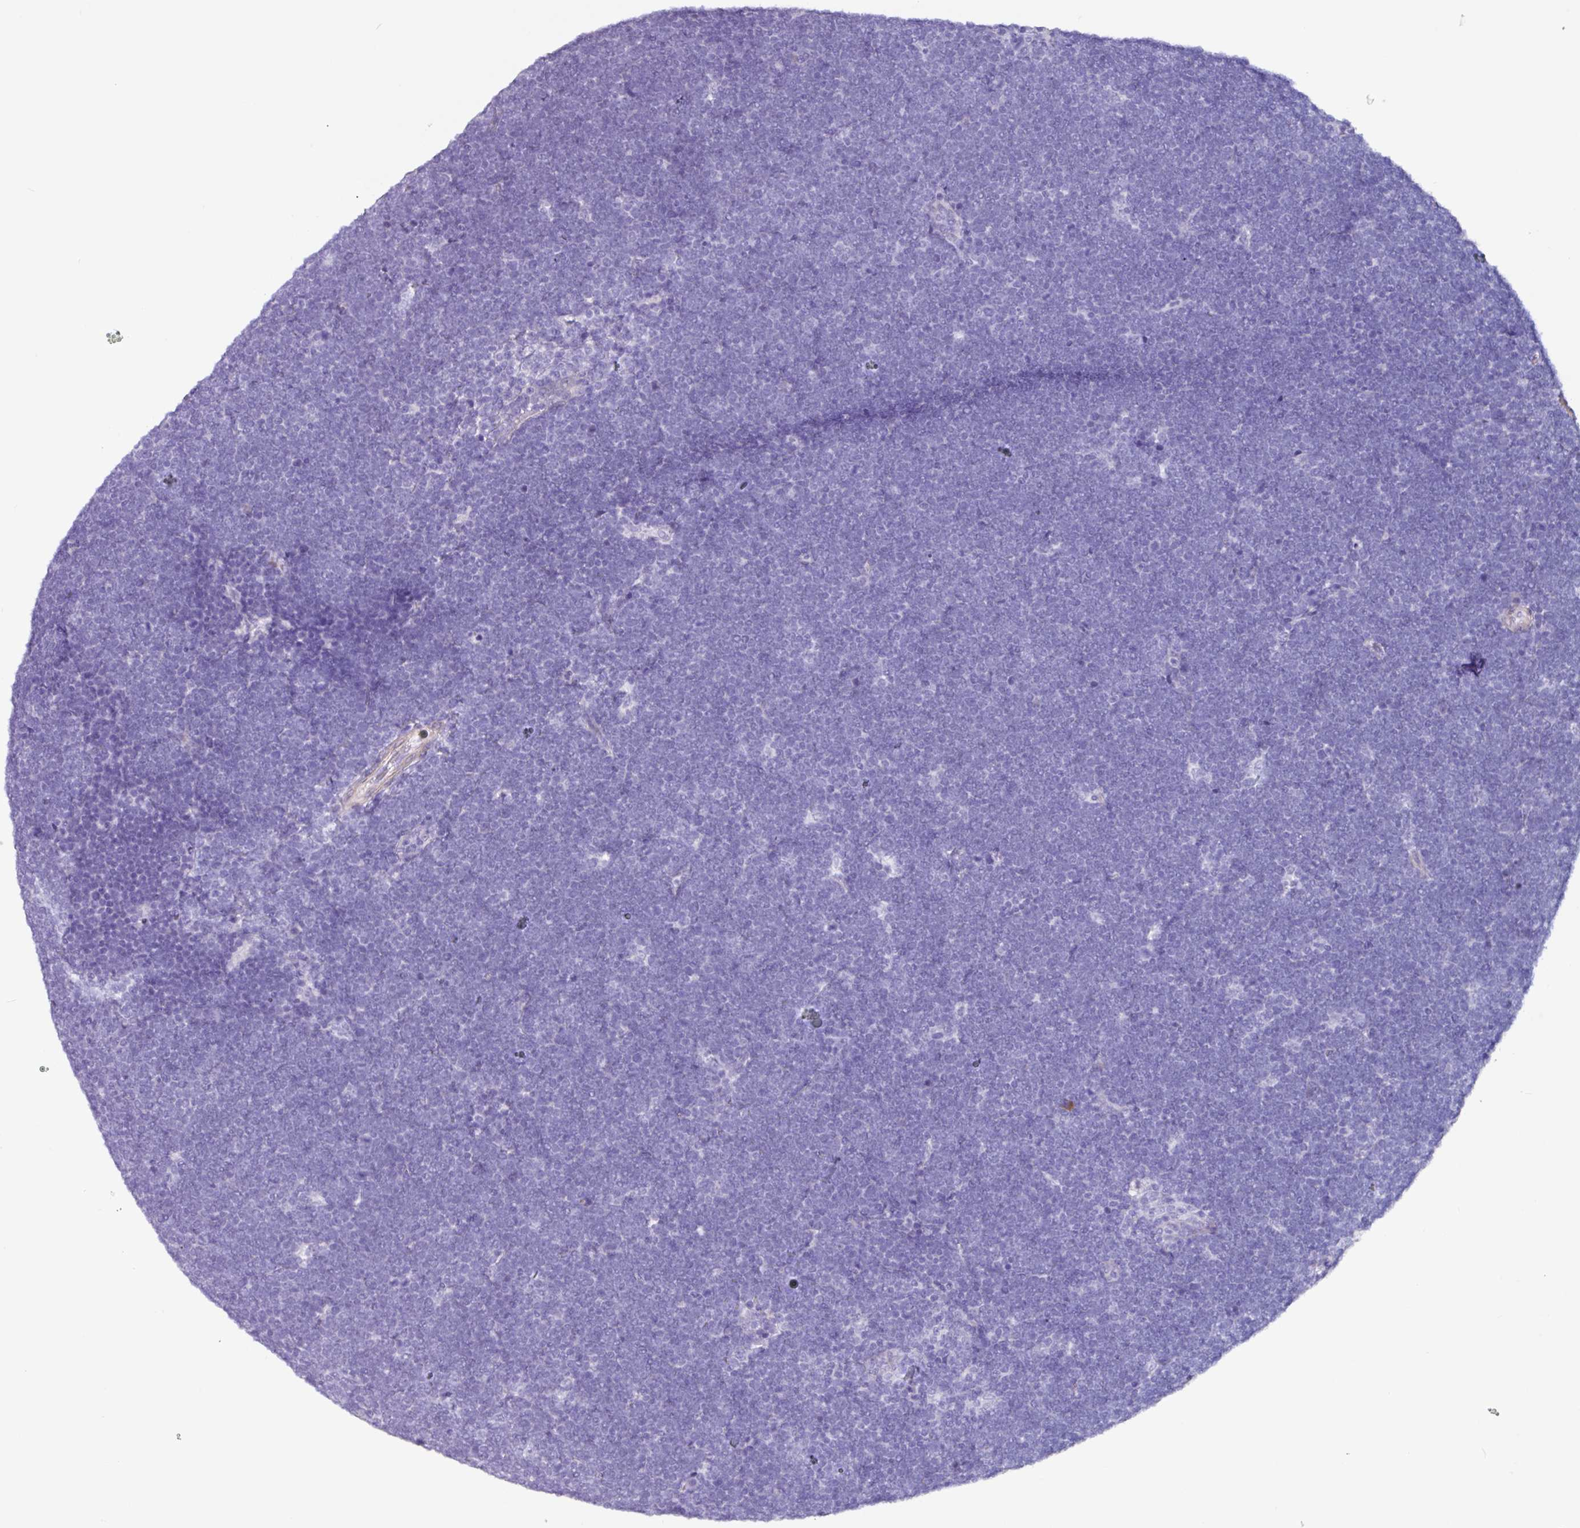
{"staining": {"intensity": "negative", "quantity": "none", "location": "none"}, "tissue": "lymphoma", "cell_type": "Tumor cells", "image_type": "cancer", "snomed": [{"axis": "morphology", "description": "Malignant lymphoma, non-Hodgkin's type, High grade"}, {"axis": "topography", "description": "Lymph node"}], "caption": "Immunohistochemistry (IHC) micrograph of neoplastic tissue: human lymphoma stained with DAB exhibits no significant protein expression in tumor cells. The staining was performed using DAB to visualize the protein expression in brown, while the nuclei were stained in blue with hematoxylin (Magnification: 20x).", "gene": "OTX1", "patient": {"sex": "male", "age": 13}}